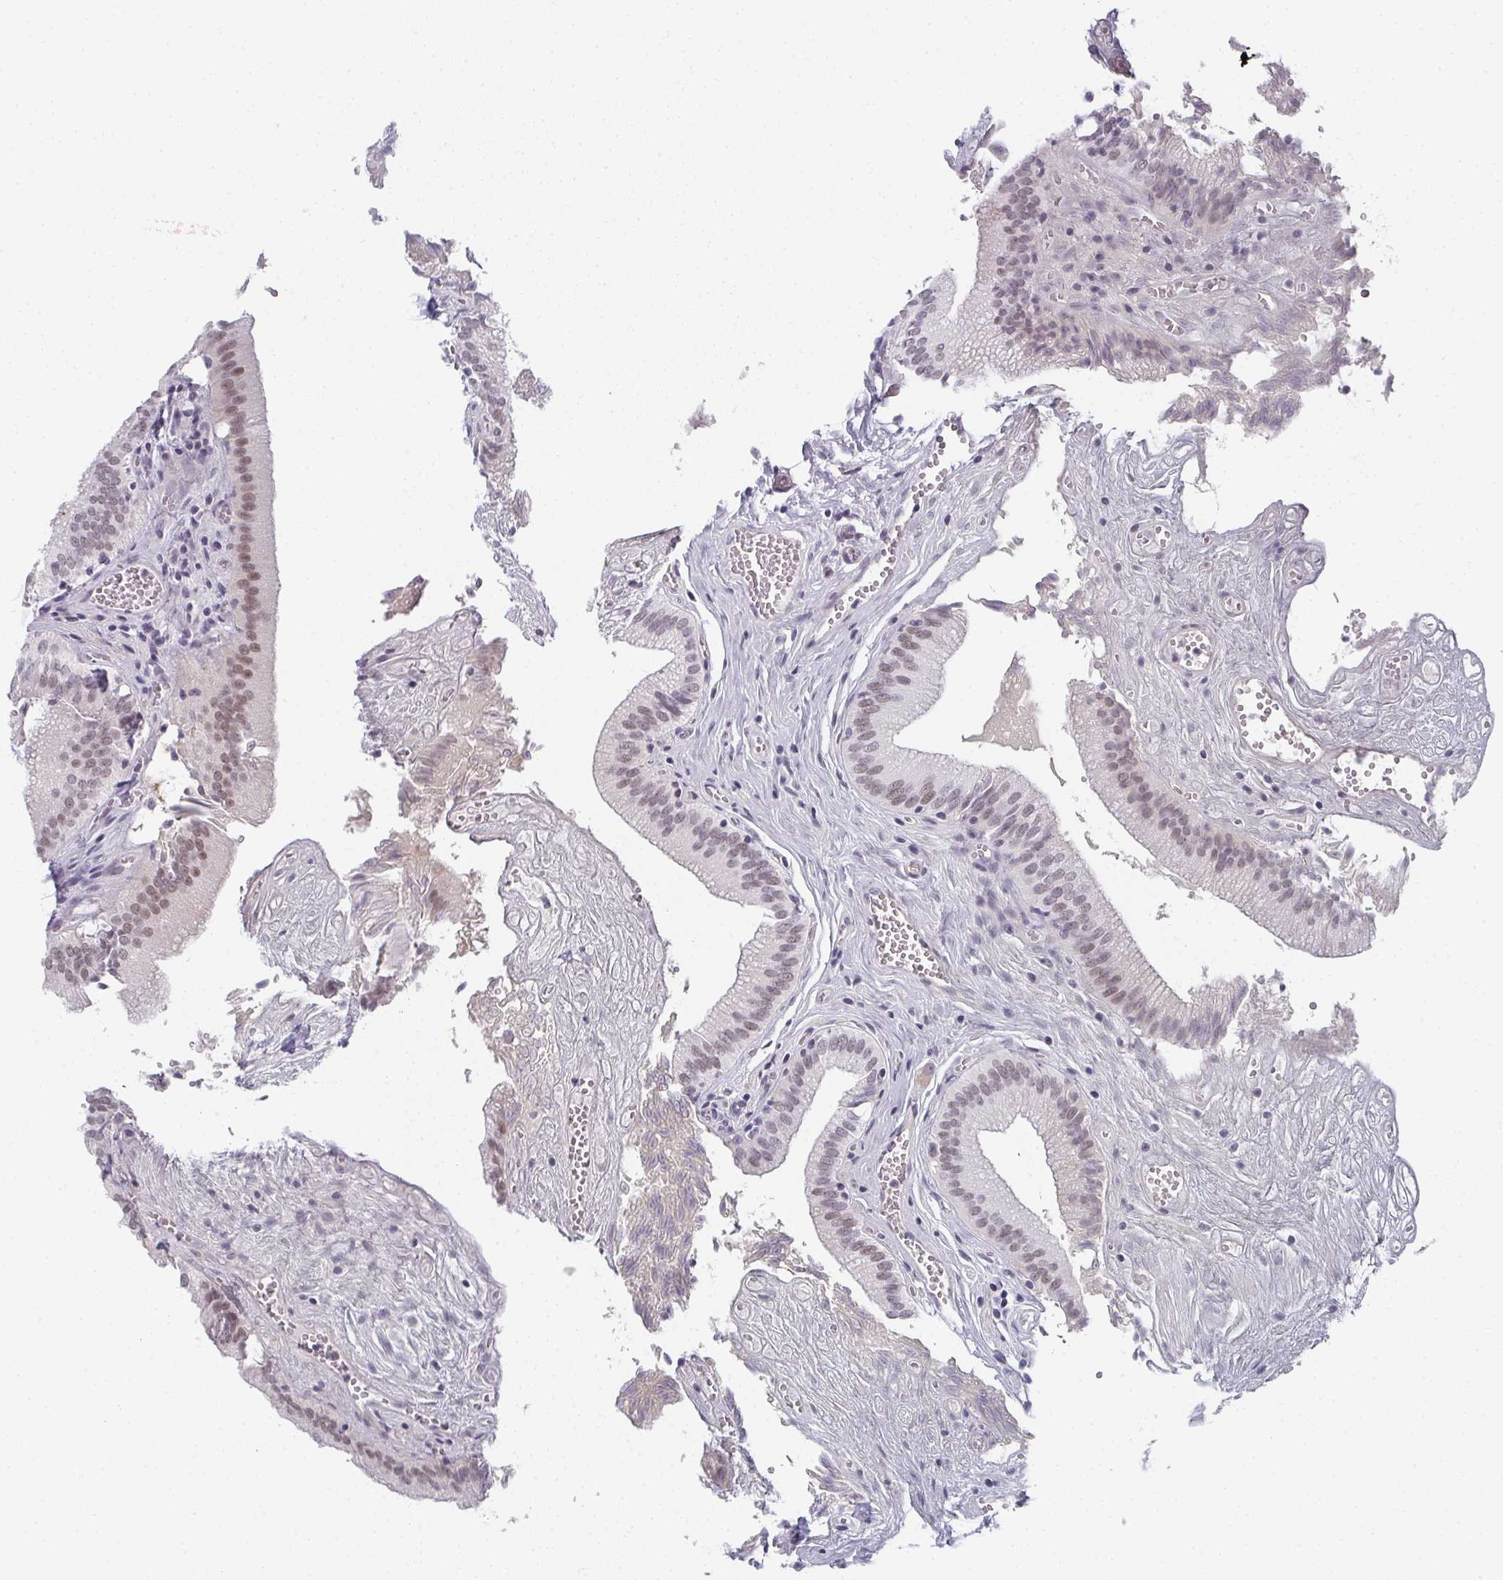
{"staining": {"intensity": "moderate", "quantity": ">75%", "location": "nuclear"}, "tissue": "gallbladder", "cell_type": "Glandular cells", "image_type": "normal", "snomed": [{"axis": "morphology", "description": "Normal tissue, NOS"}, {"axis": "topography", "description": "Gallbladder"}, {"axis": "topography", "description": "Peripheral nerve tissue"}], "caption": "IHC photomicrograph of benign human gallbladder stained for a protein (brown), which demonstrates medium levels of moderate nuclear expression in approximately >75% of glandular cells.", "gene": "PYCR3", "patient": {"sex": "male", "age": 17}}